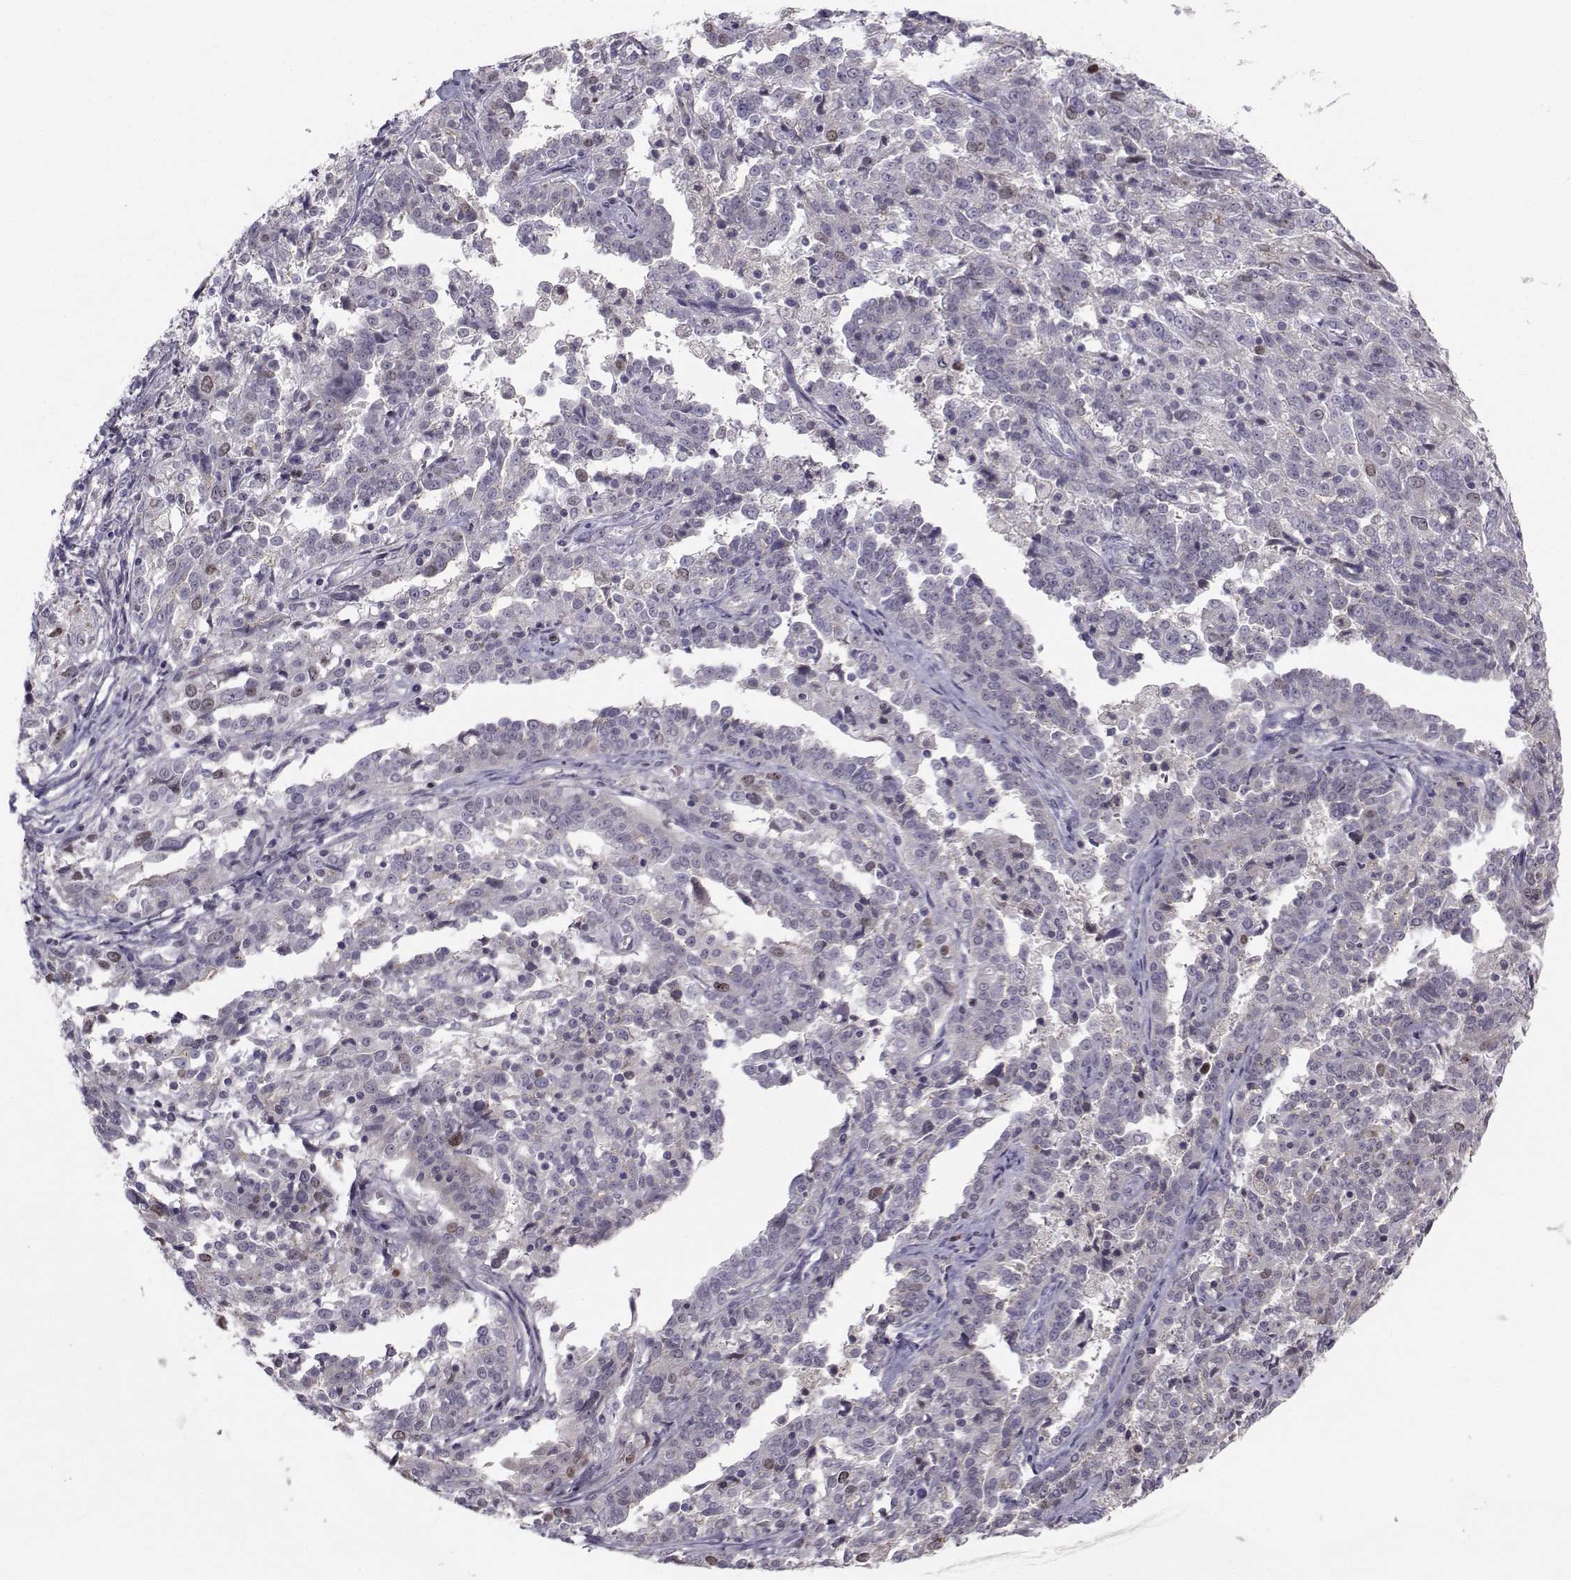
{"staining": {"intensity": "weak", "quantity": "<25%", "location": "nuclear"}, "tissue": "ovarian cancer", "cell_type": "Tumor cells", "image_type": "cancer", "snomed": [{"axis": "morphology", "description": "Cystadenocarcinoma, serous, NOS"}, {"axis": "topography", "description": "Ovary"}], "caption": "Immunohistochemical staining of human ovarian cancer (serous cystadenocarcinoma) displays no significant expression in tumor cells. The staining was performed using DAB to visualize the protein expression in brown, while the nuclei were stained in blue with hematoxylin (Magnification: 20x).", "gene": "LRP8", "patient": {"sex": "female", "age": 67}}